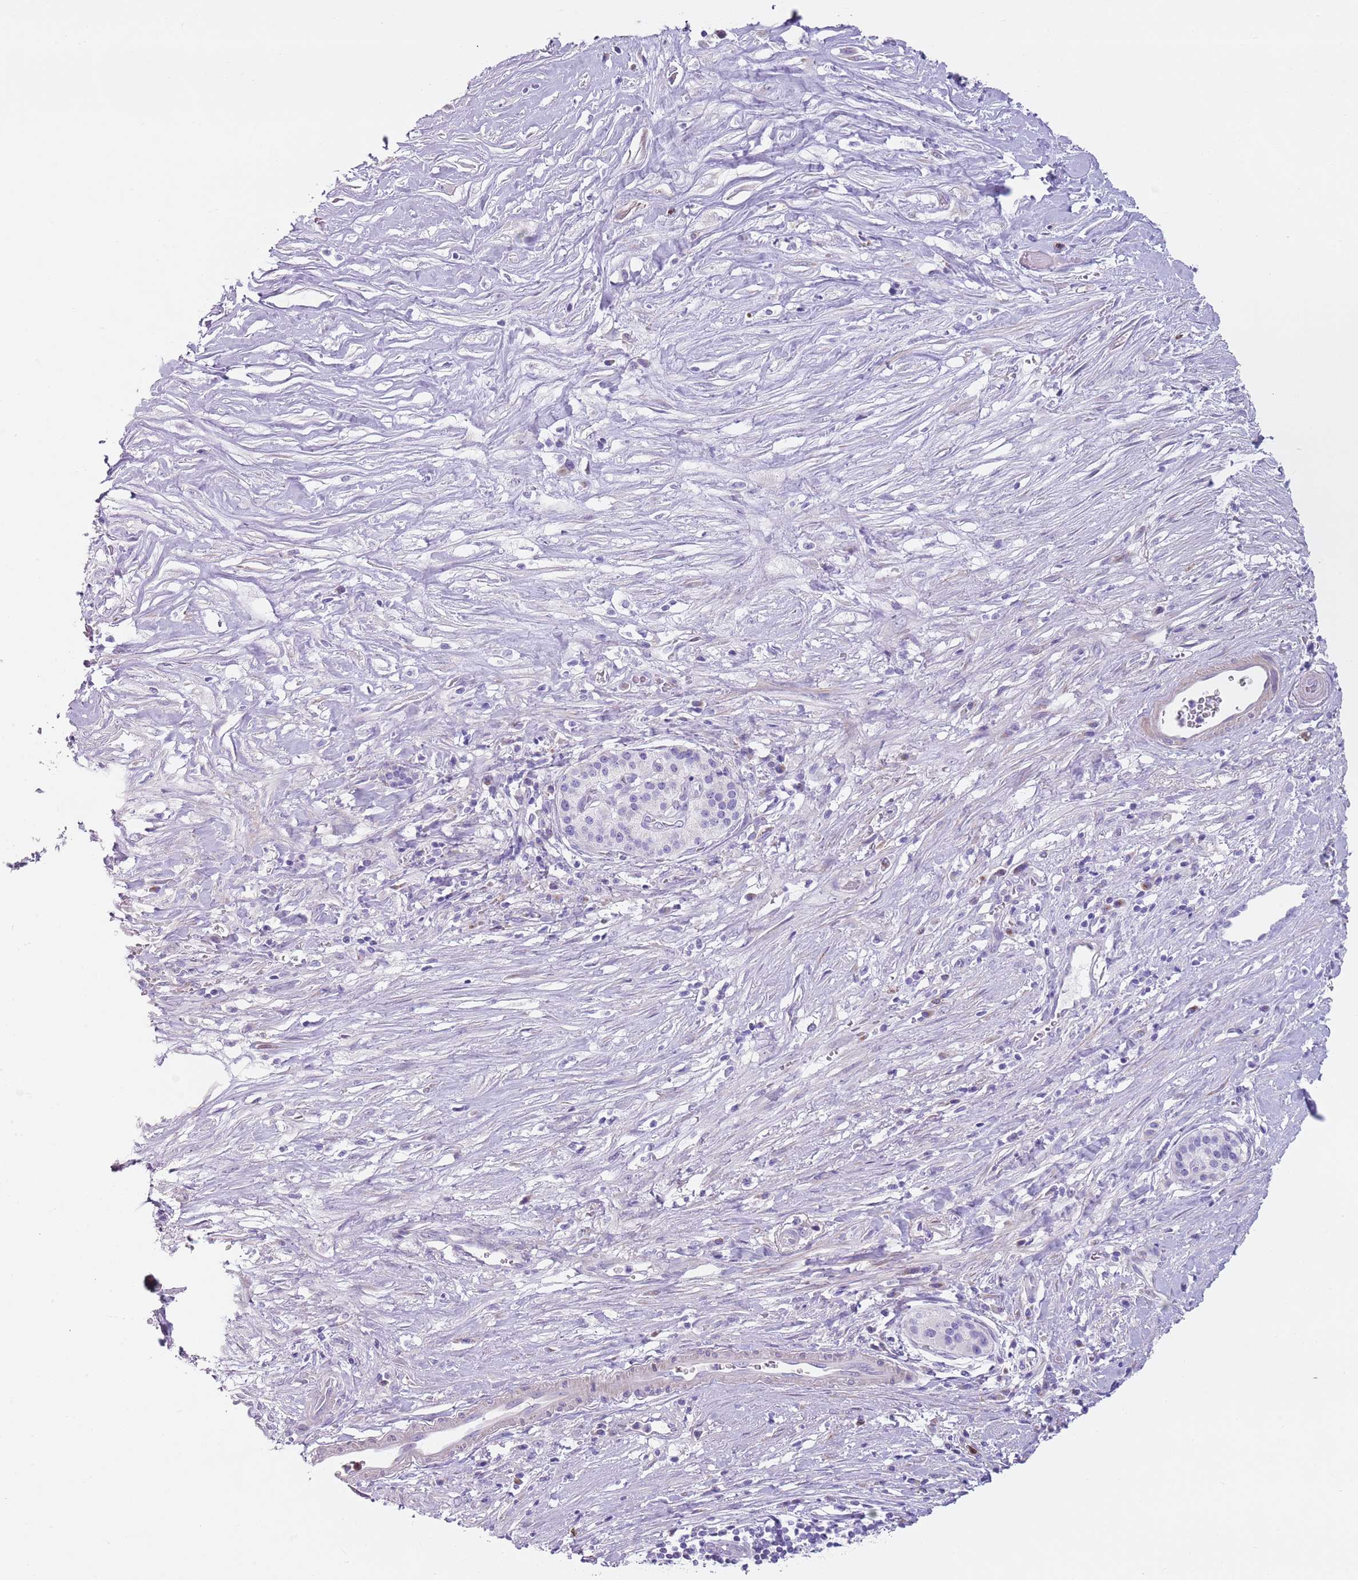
{"staining": {"intensity": "negative", "quantity": "none", "location": "none"}, "tissue": "pancreatic cancer", "cell_type": "Tumor cells", "image_type": "cancer", "snomed": [{"axis": "morphology", "description": "Adenocarcinoma, NOS"}, {"axis": "topography", "description": "Pancreas"}], "caption": "This is an immunohistochemistry photomicrograph of pancreatic adenocarcinoma. There is no staining in tumor cells.", "gene": "CD177", "patient": {"sex": "male", "age": 73}}